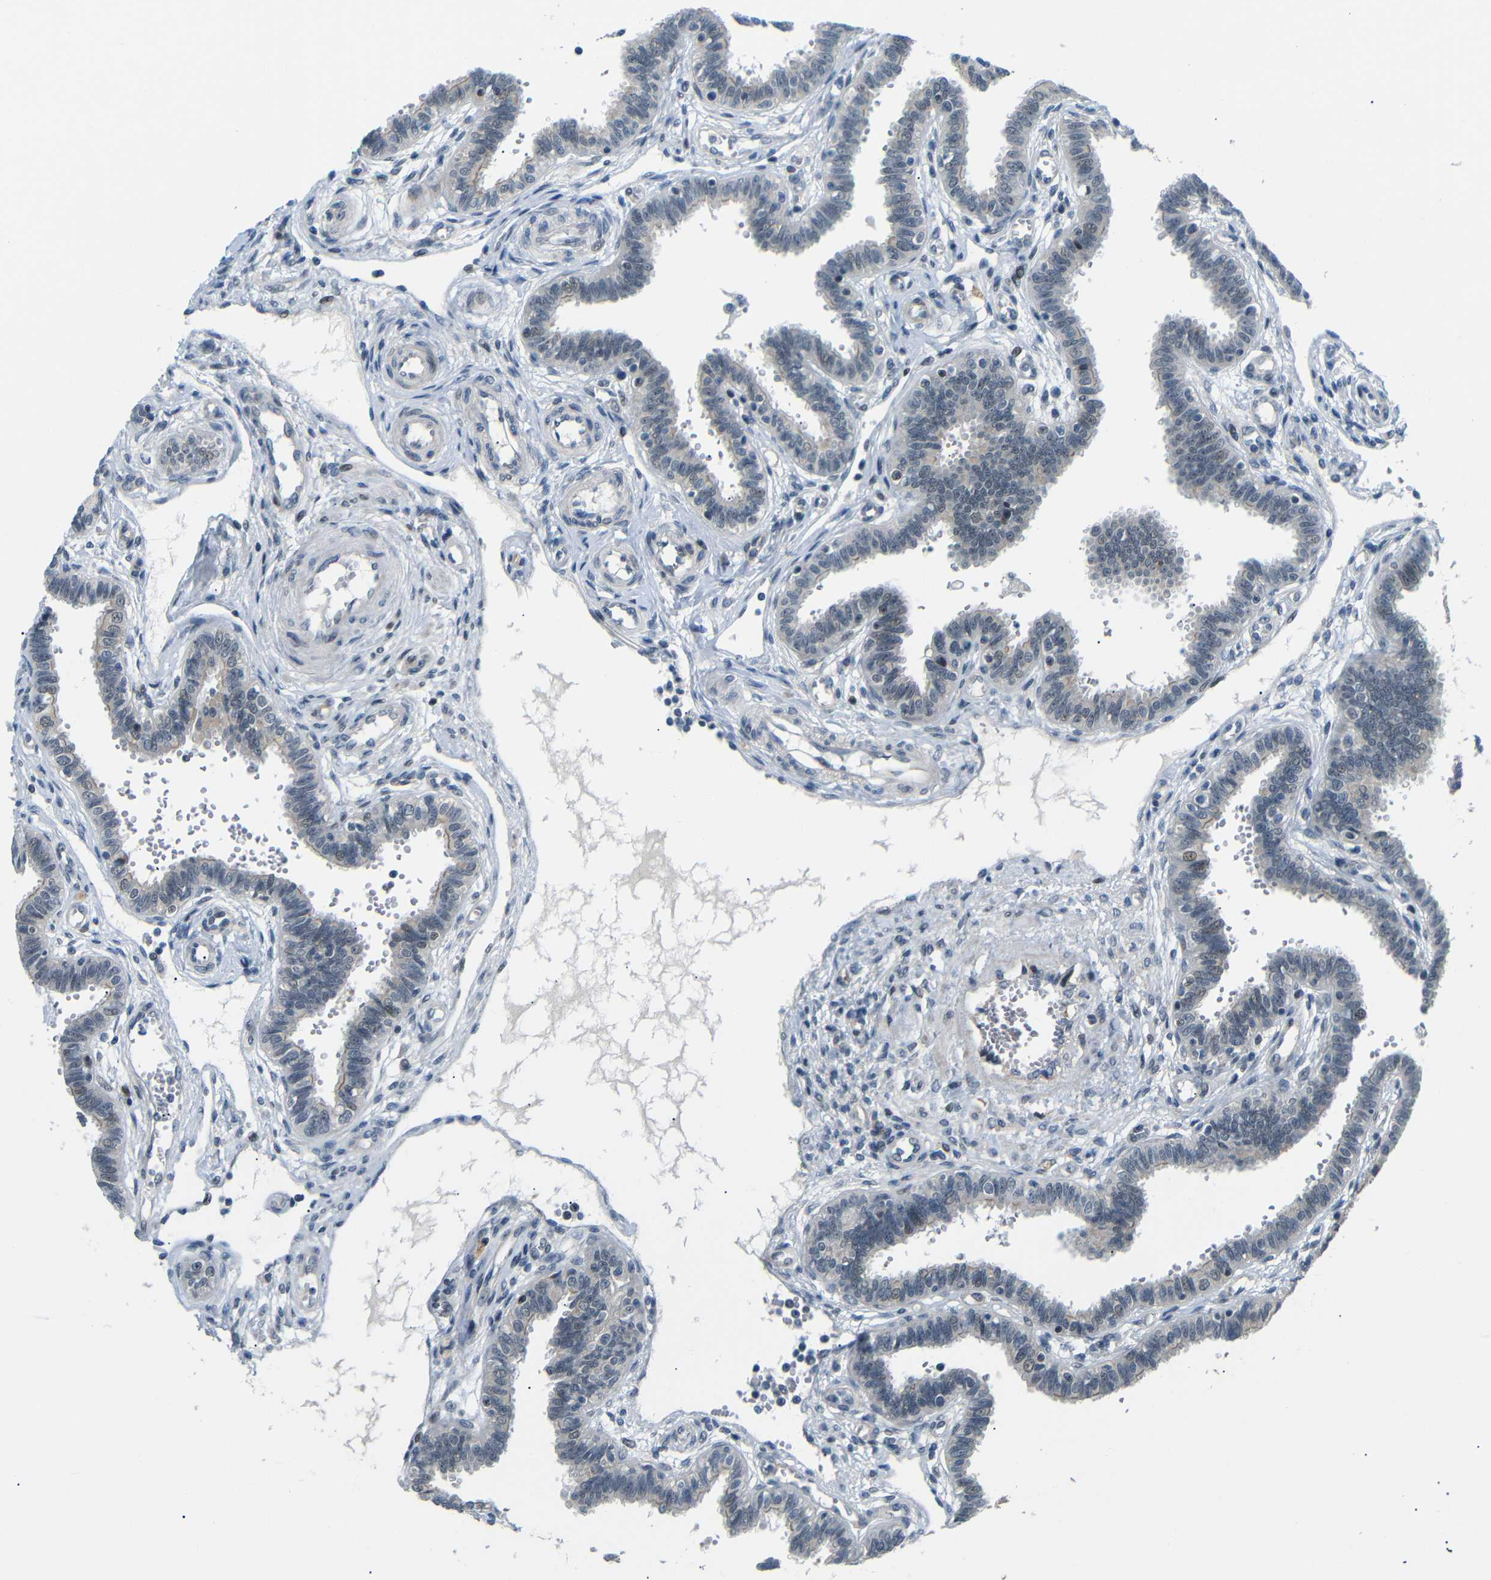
{"staining": {"intensity": "weak", "quantity": "<25%", "location": "cytoplasmic/membranous"}, "tissue": "fallopian tube", "cell_type": "Glandular cells", "image_type": "normal", "snomed": [{"axis": "morphology", "description": "Normal tissue, NOS"}, {"axis": "topography", "description": "Fallopian tube"}], "caption": "Immunohistochemical staining of unremarkable fallopian tube reveals no significant expression in glandular cells. Brightfield microscopy of immunohistochemistry (IHC) stained with DAB (3,3'-diaminobenzidine) (brown) and hematoxylin (blue), captured at high magnification.", "gene": "SYDE1", "patient": {"sex": "female", "age": 32}}